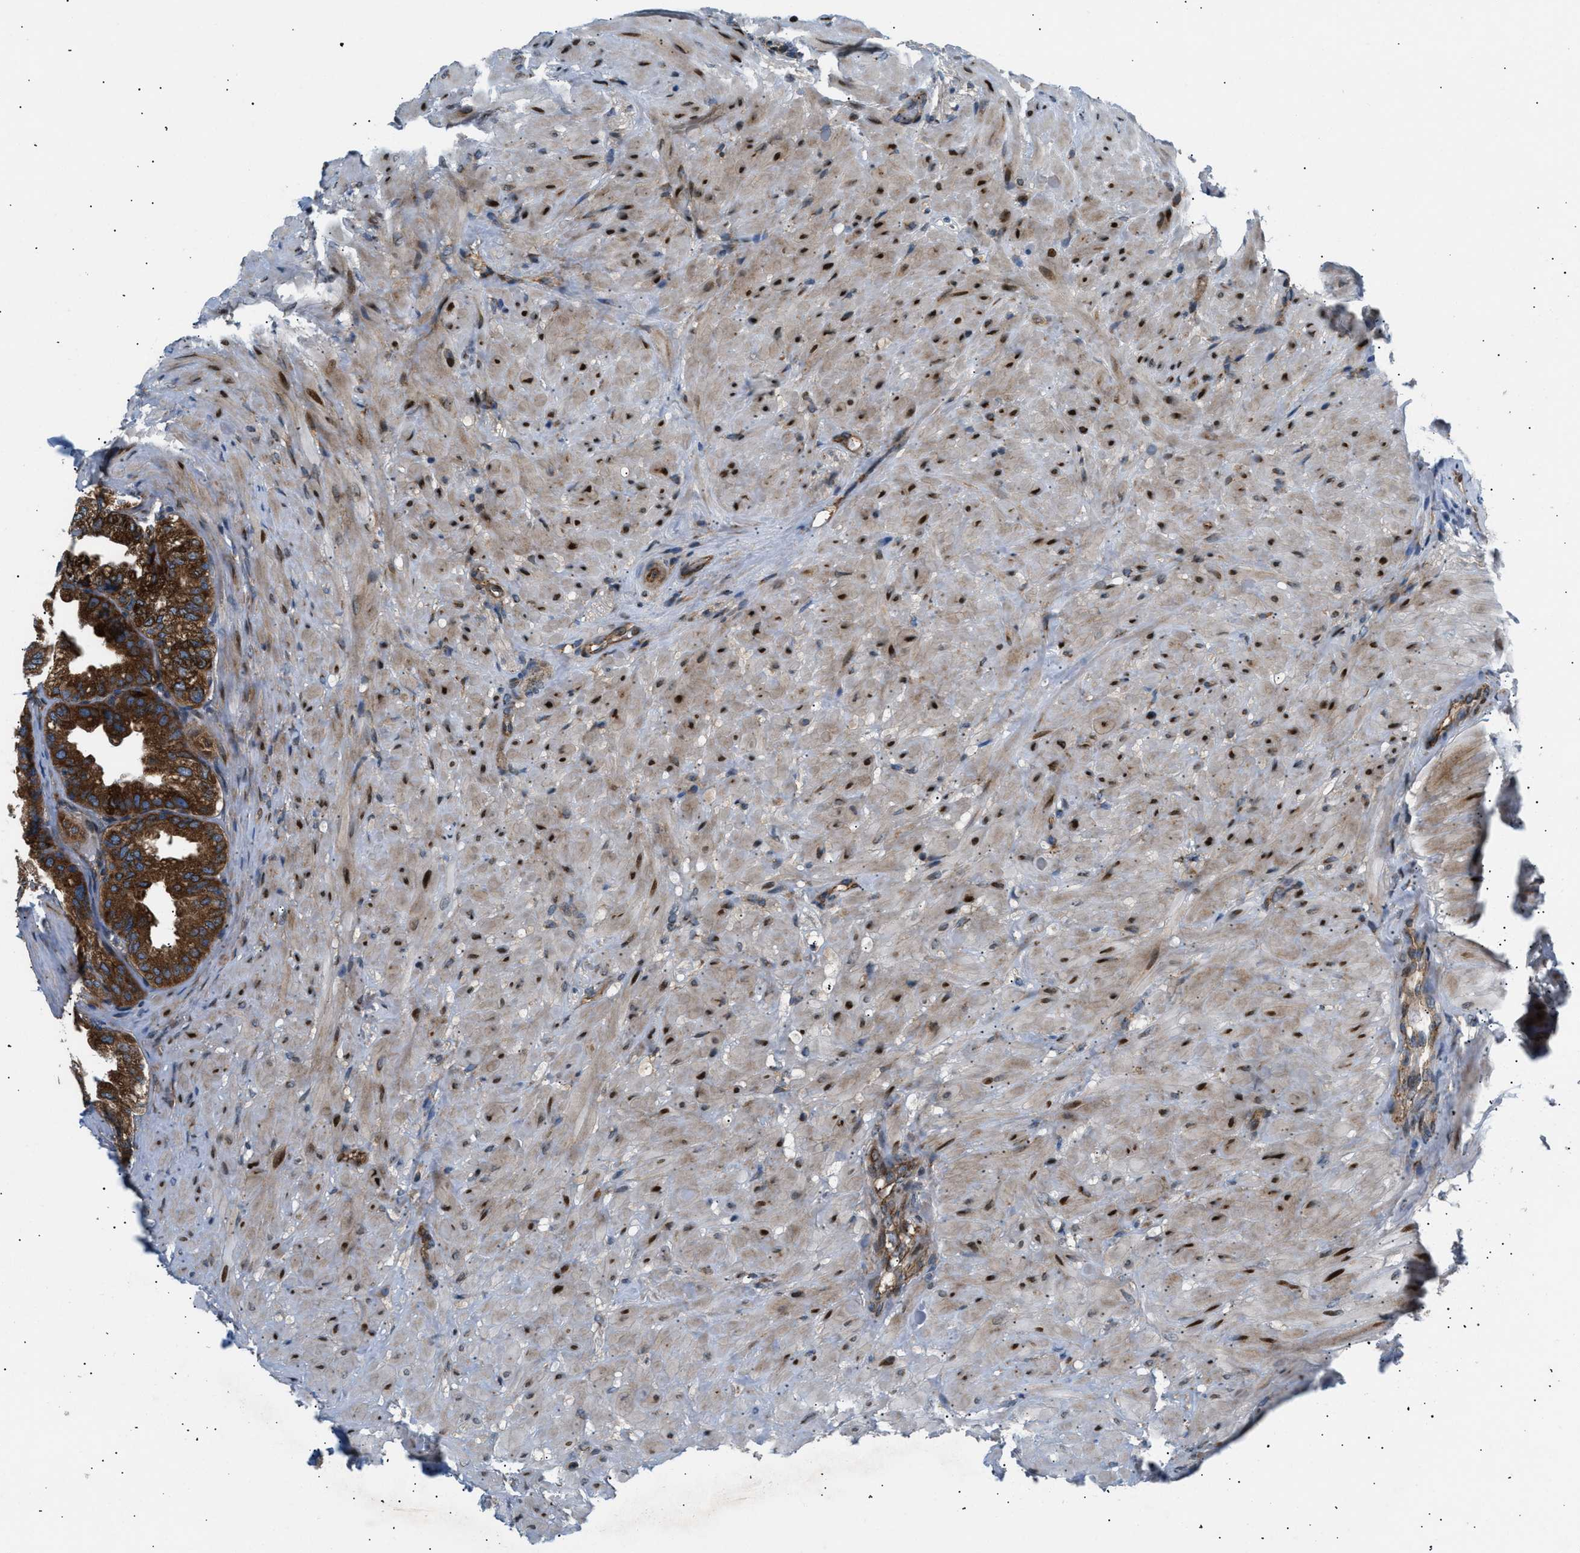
{"staining": {"intensity": "strong", "quantity": ">75%", "location": "cytoplasmic/membranous"}, "tissue": "seminal vesicle", "cell_type": "Glandular cells", "image_type": "normal", "snomed": [{"axis": "morphology", "description": "Normal tissue, NOS"}, {"axis": "topography", "description": "Seminal veicle"}], "caption": "Strong cytoplasmic/membranous protein staining is seen in approximately >75% of glandular cells in seminal vesicle.", "gene": "LYSMD3", "patient": {"sex": "male", "age": 68}}